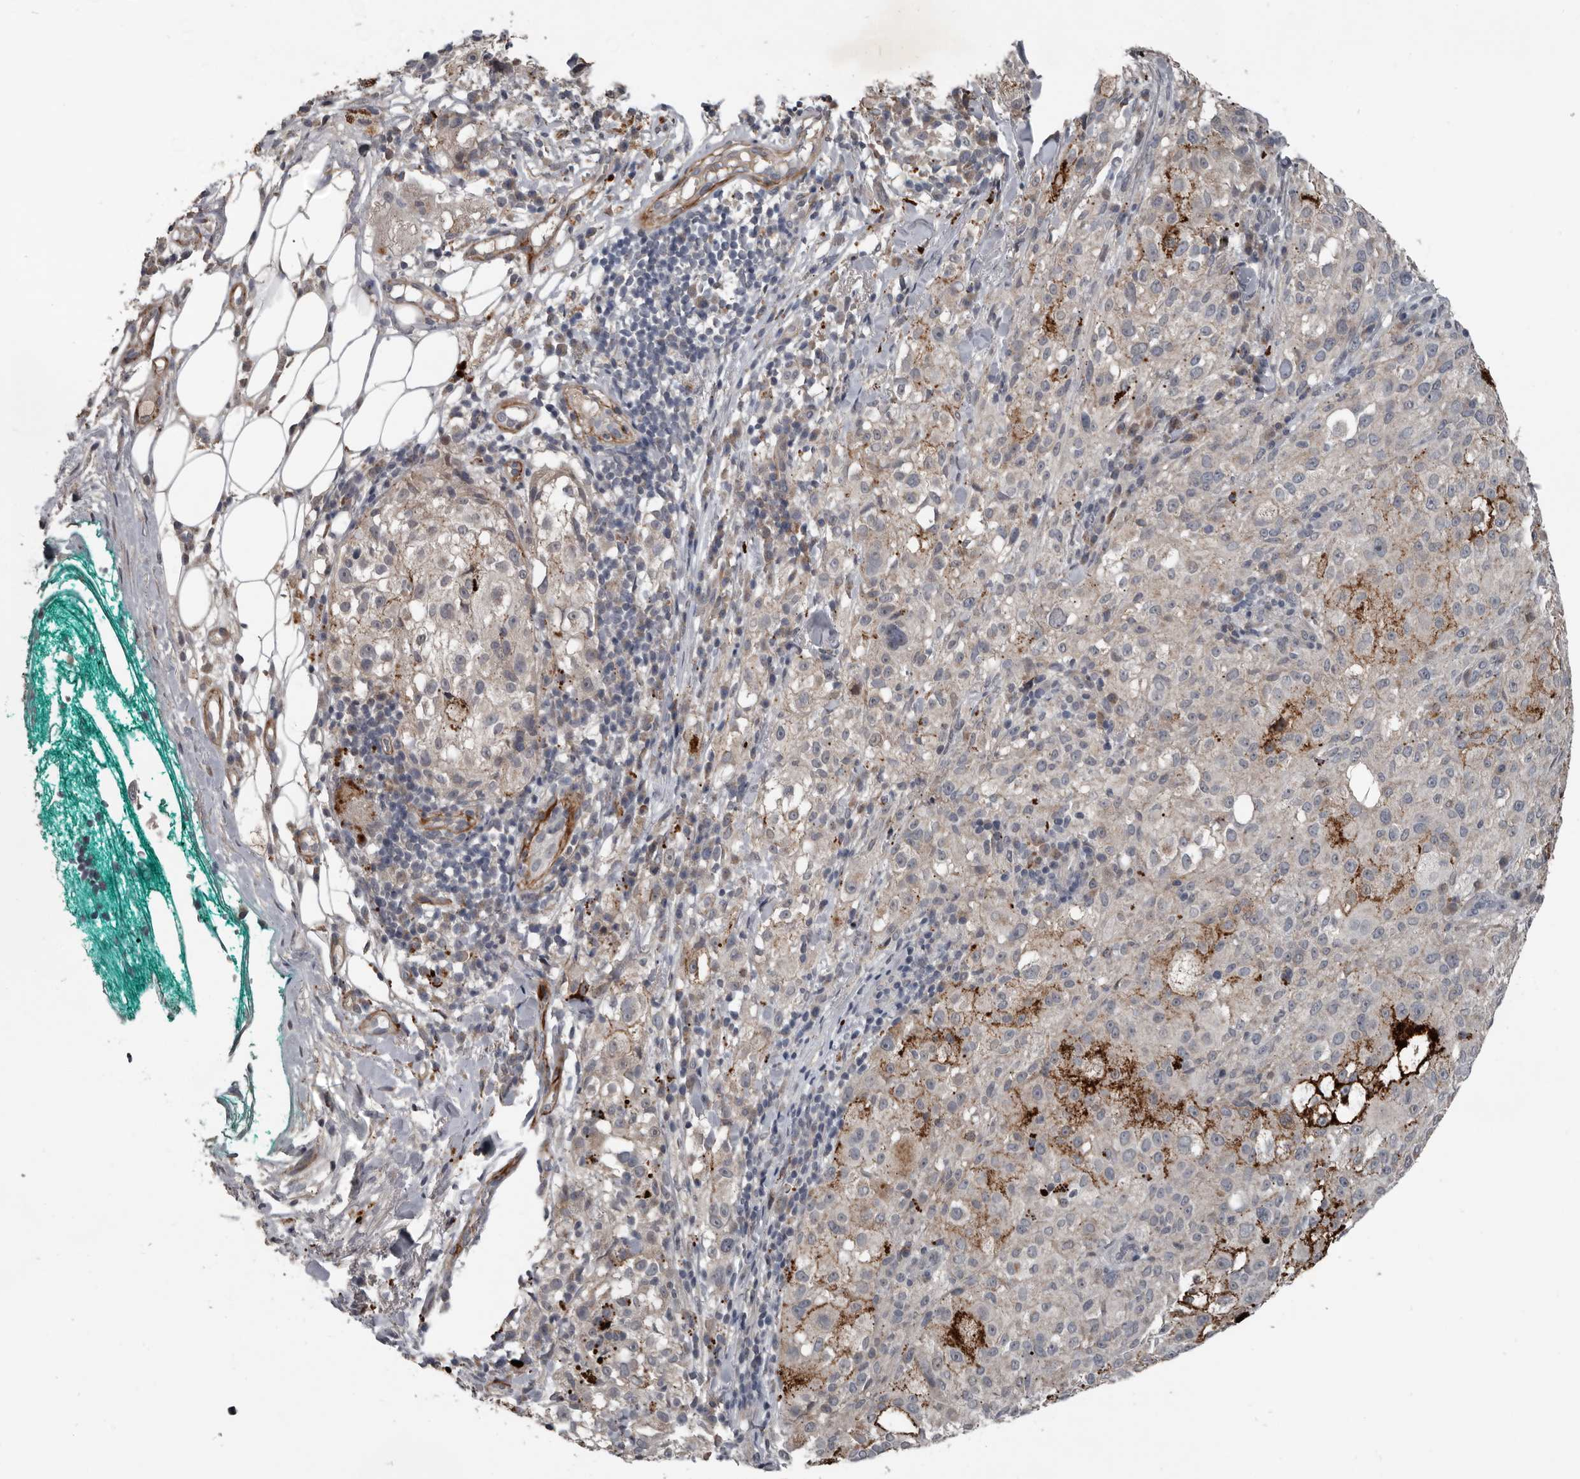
{"staining": {"intensity": "strong", "quantity": "<25%", "location": "cytoplasmic/membranous"}, "tissue": "melanoma", "cell_type": "Tumor cells", "image_type": "cancer", "snomed": [{"axis": "morphology", "description": "Necrosis, NOS"}, {"axis": "morphology", "description": "Malignant melanoma, NOS"}, {"axis": "topography", "description": "Skin"}], "caption": "The image shows staining of malignant melanoma, revealing strong cytoplasmic/membranous protein expression (brown color) within tumor cells. The staining is performed using DAB brown chromogen to label protein expression. The nuclei are counter-stained blue using hematoxylin.", "gene": "C1orf216", "patient": {"sex": "female", "age": 87}}